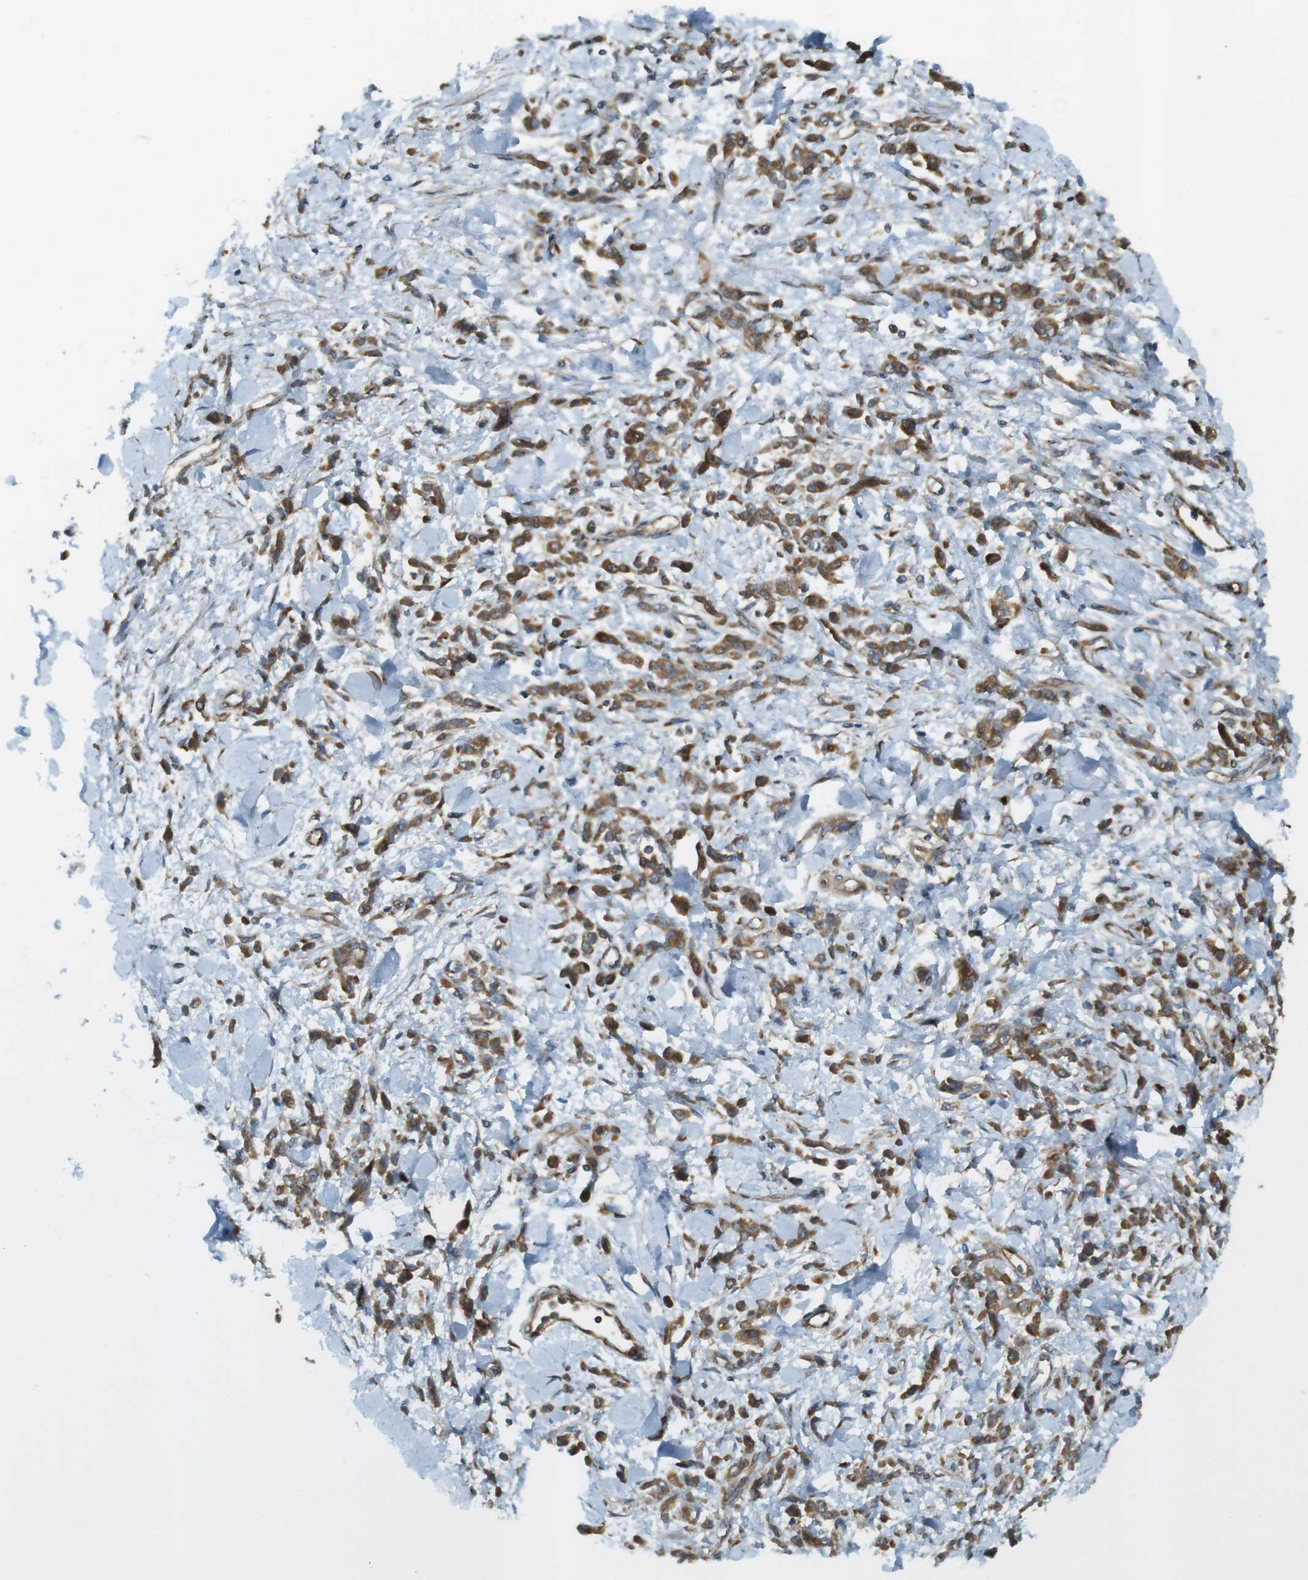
{"staining": {"intensity": "moderate", "quantity": ">75%", "location": "cytoplasmic/membranous"}, "tissue": "stomach cancer", "cell_type": "Tumor cells", "image_type": "cancer", "snomed": [{"axis": "morphology", "description": "Normal tissue, NOS"}, {"axis": "morphology", "description": "Adenocarcinoma, NOS"}, {"axis": "topography", "description": "Stomach"}], "caption": "The micrograph shows staining of adenocarcinoma (stomach), revealing moderate cytoplasmic/membranous protein positivity (brown color) within tumor cells. (Stains: DAB (3,3'-diaminobenzidine) in brown, nuclei in blue, Microscopy: brightfield microscopy at high magnification).", "gene": "SLC41A1", "patient": {"sex": "male", "age": 82}}